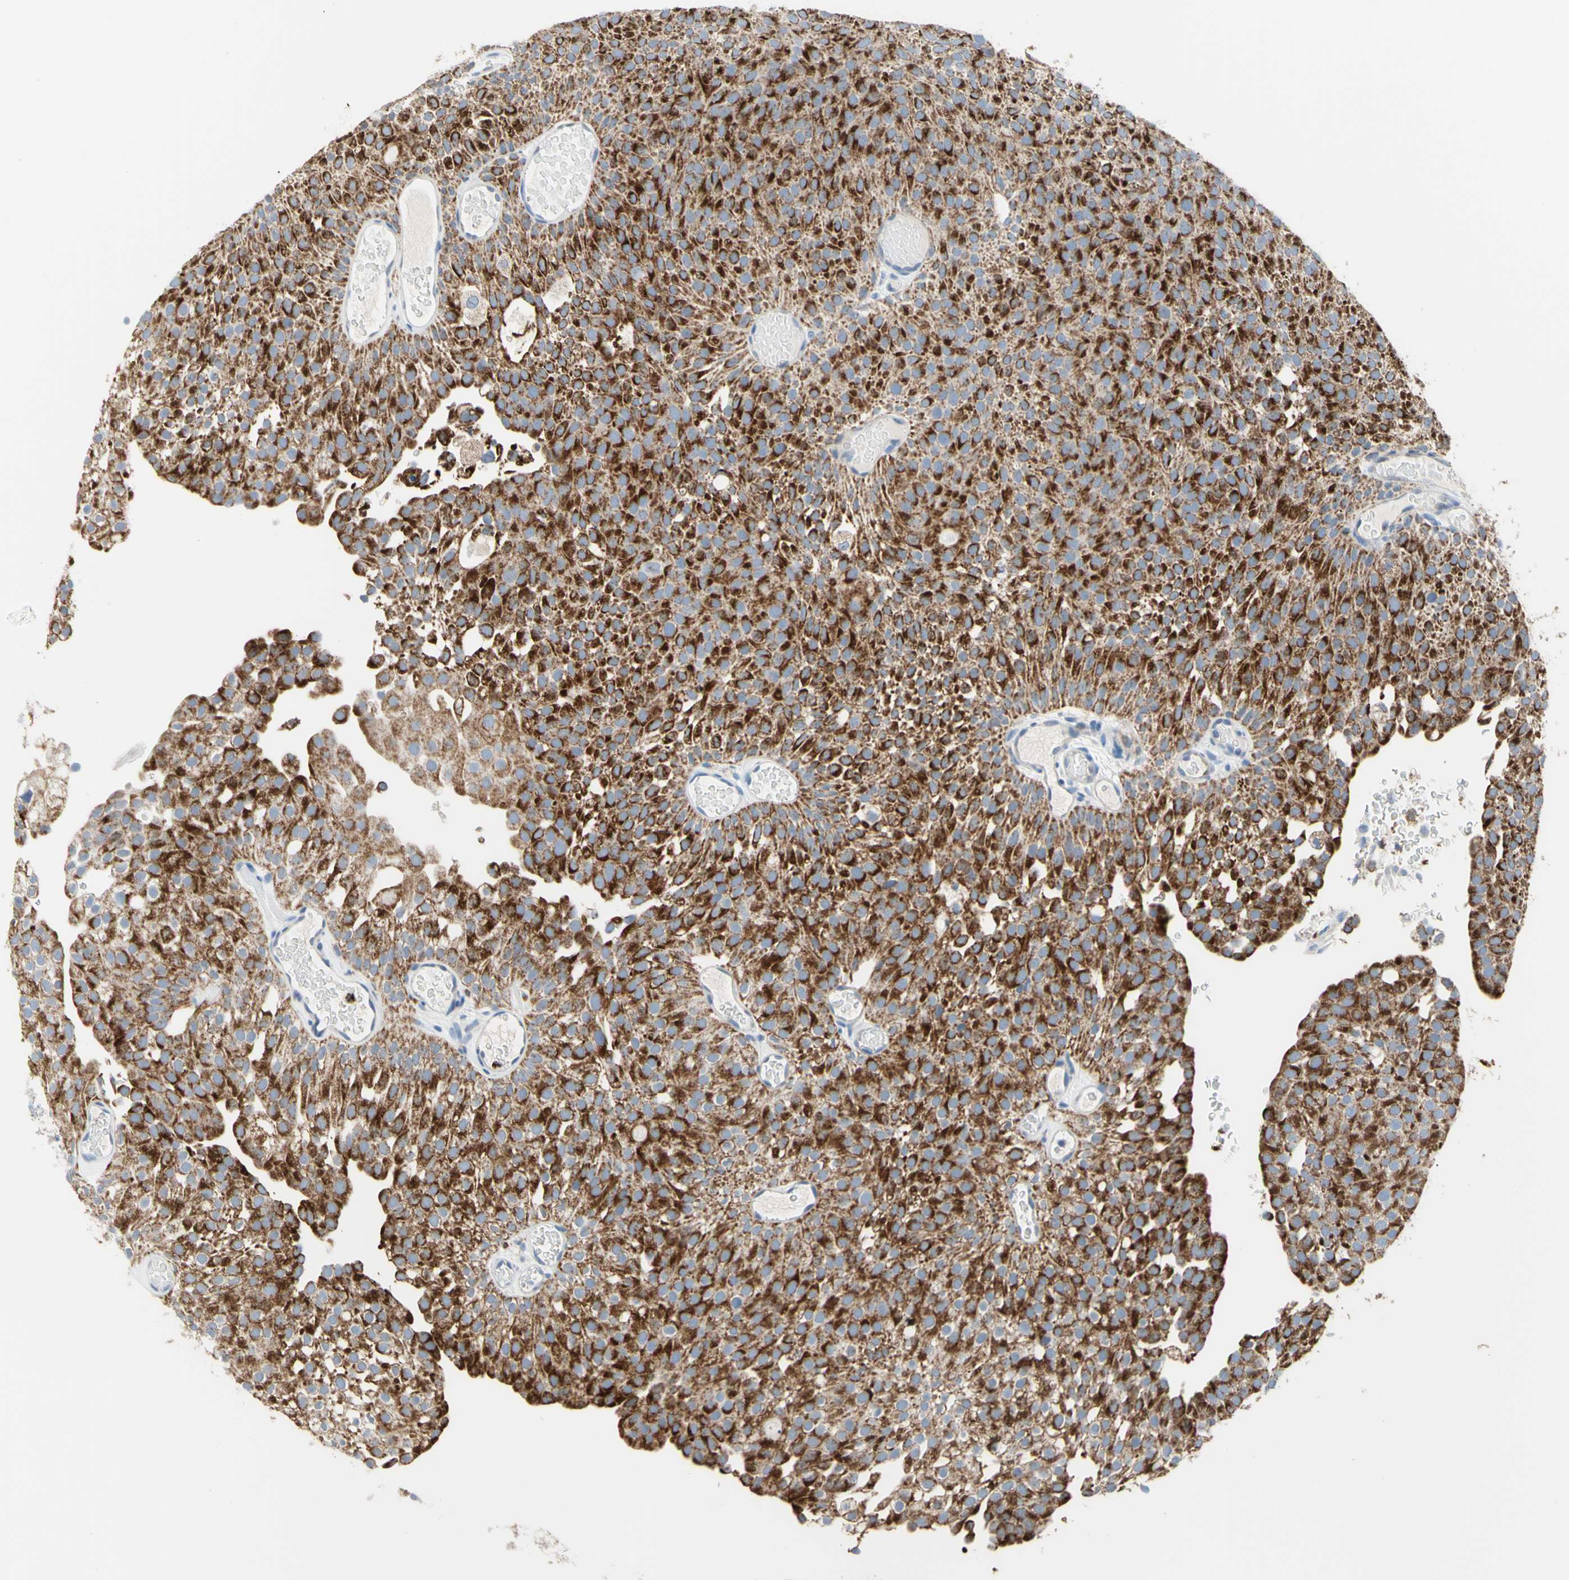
{"staining": {"intensity": "strong", "quantity": ">75%", "location": "cytoplasmic/membranous"}, "tissue": "urothelial cancer", "cell_type": "Tumor cells", "image_type": "cancer", "snomed": [{"axis": "morphology", "description": "Urothelial carcinoma, Low grade"}, {"axis": "topography", "description": "Urinary bladder"}], "caption": "IHC (DAB (3,3'-diaminobenzidine)) staining of urothelial cancer reveals strong cytoplasmic/membranous protein staining in approximately >75% of tumor cells.", "gene": "CYSLTR1", "patient": {"sex": "male", "age": 78}}